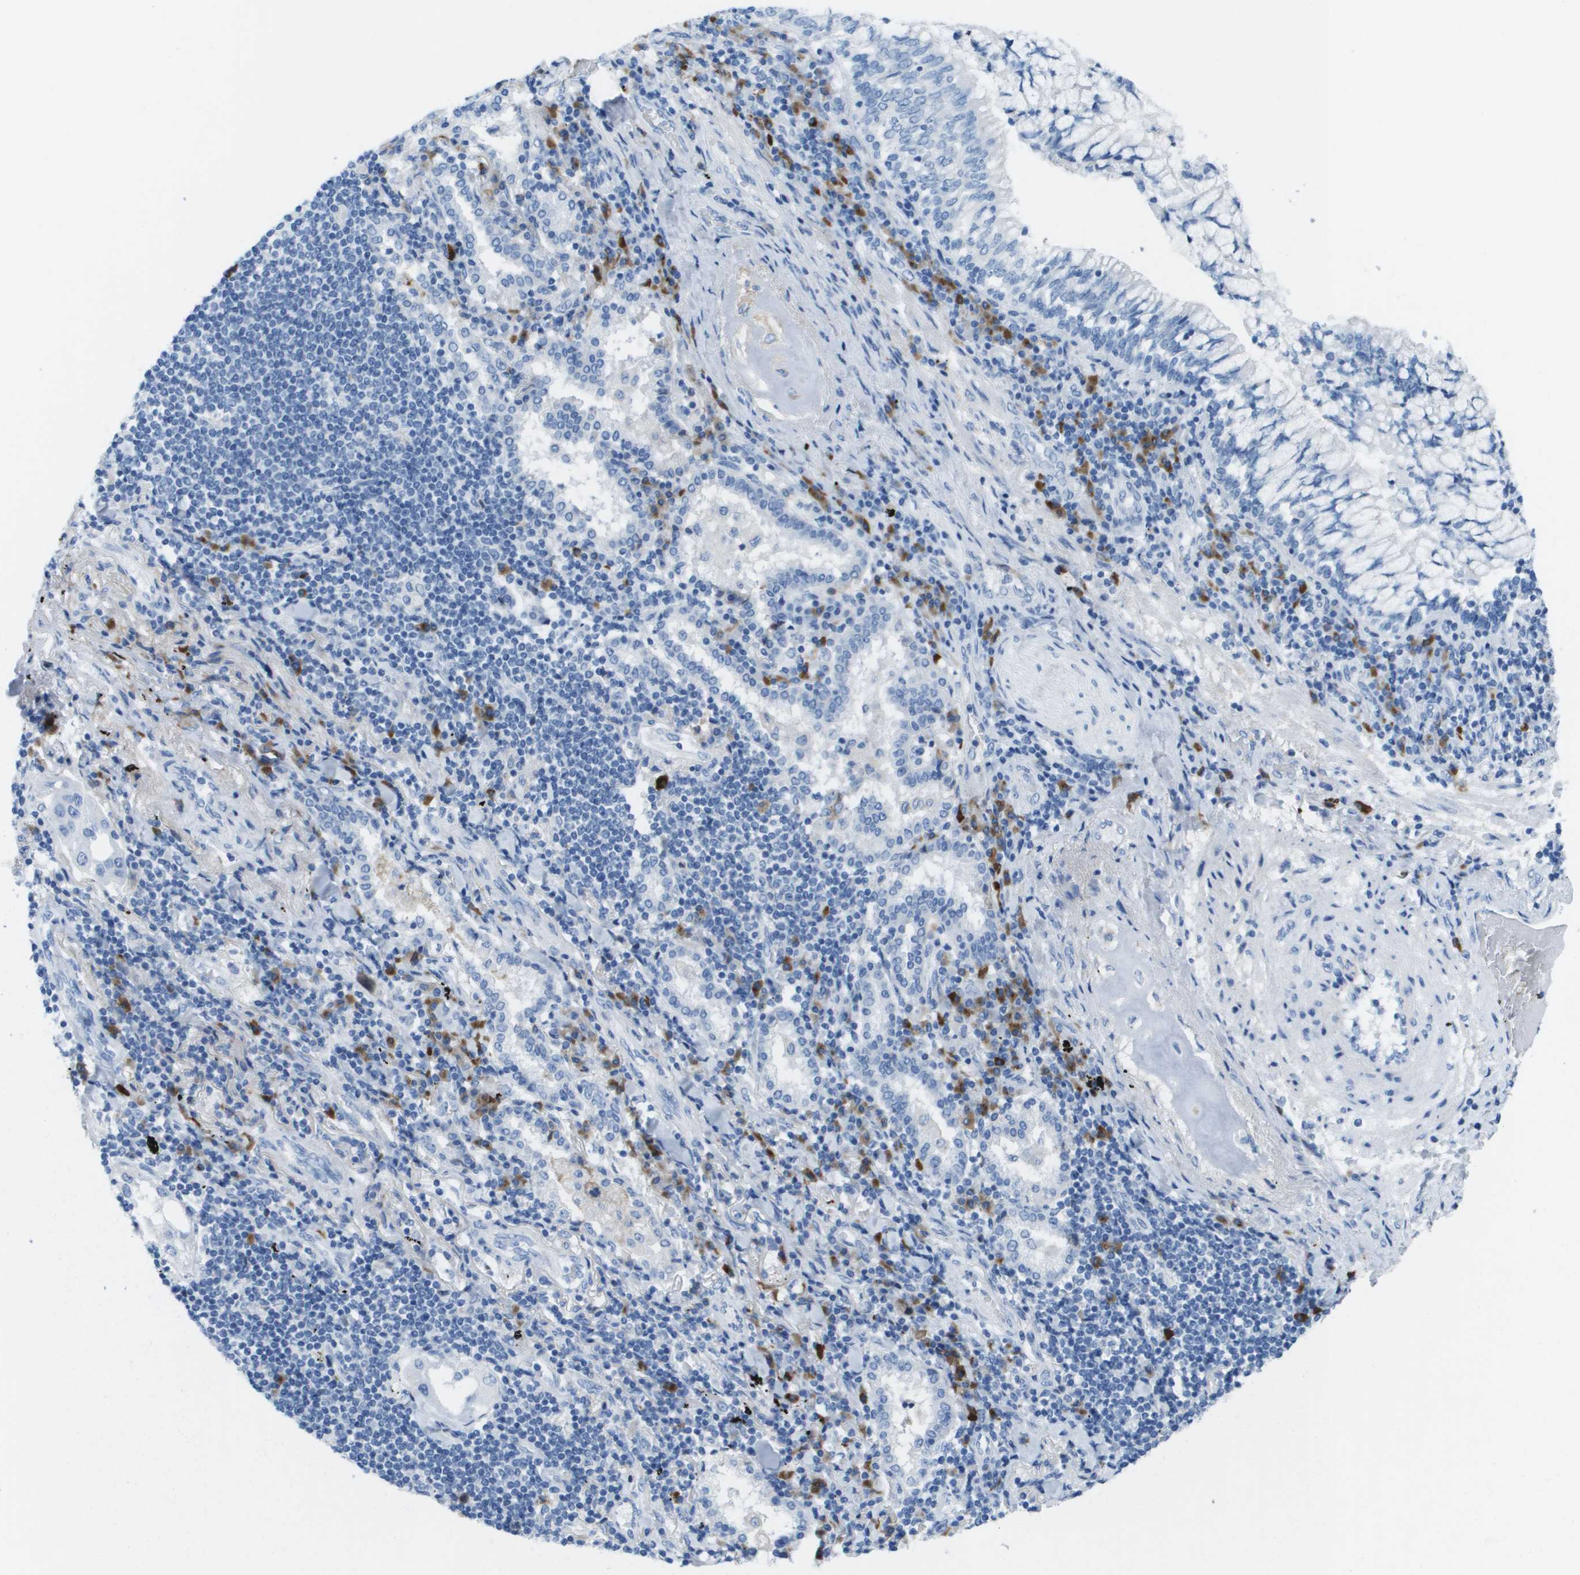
{"staining": {"intensity": "negative", "quantity": "none", "location": "none"}, "tissue": "lung cancer", "cell_type": "Tumor cells", "image_type": "cancer", "snomed": [{"axis": "morphology", "description": "Adenocarcinoma, NOS"}, {"axis": "topography", "description": "Lung"}], "caption": "Immunohistochemistry of human lung adenocarcinoma displays no expression in tumor cells.", "gene": "GPR18", "patient": {"sex": "female", "age": 65}}